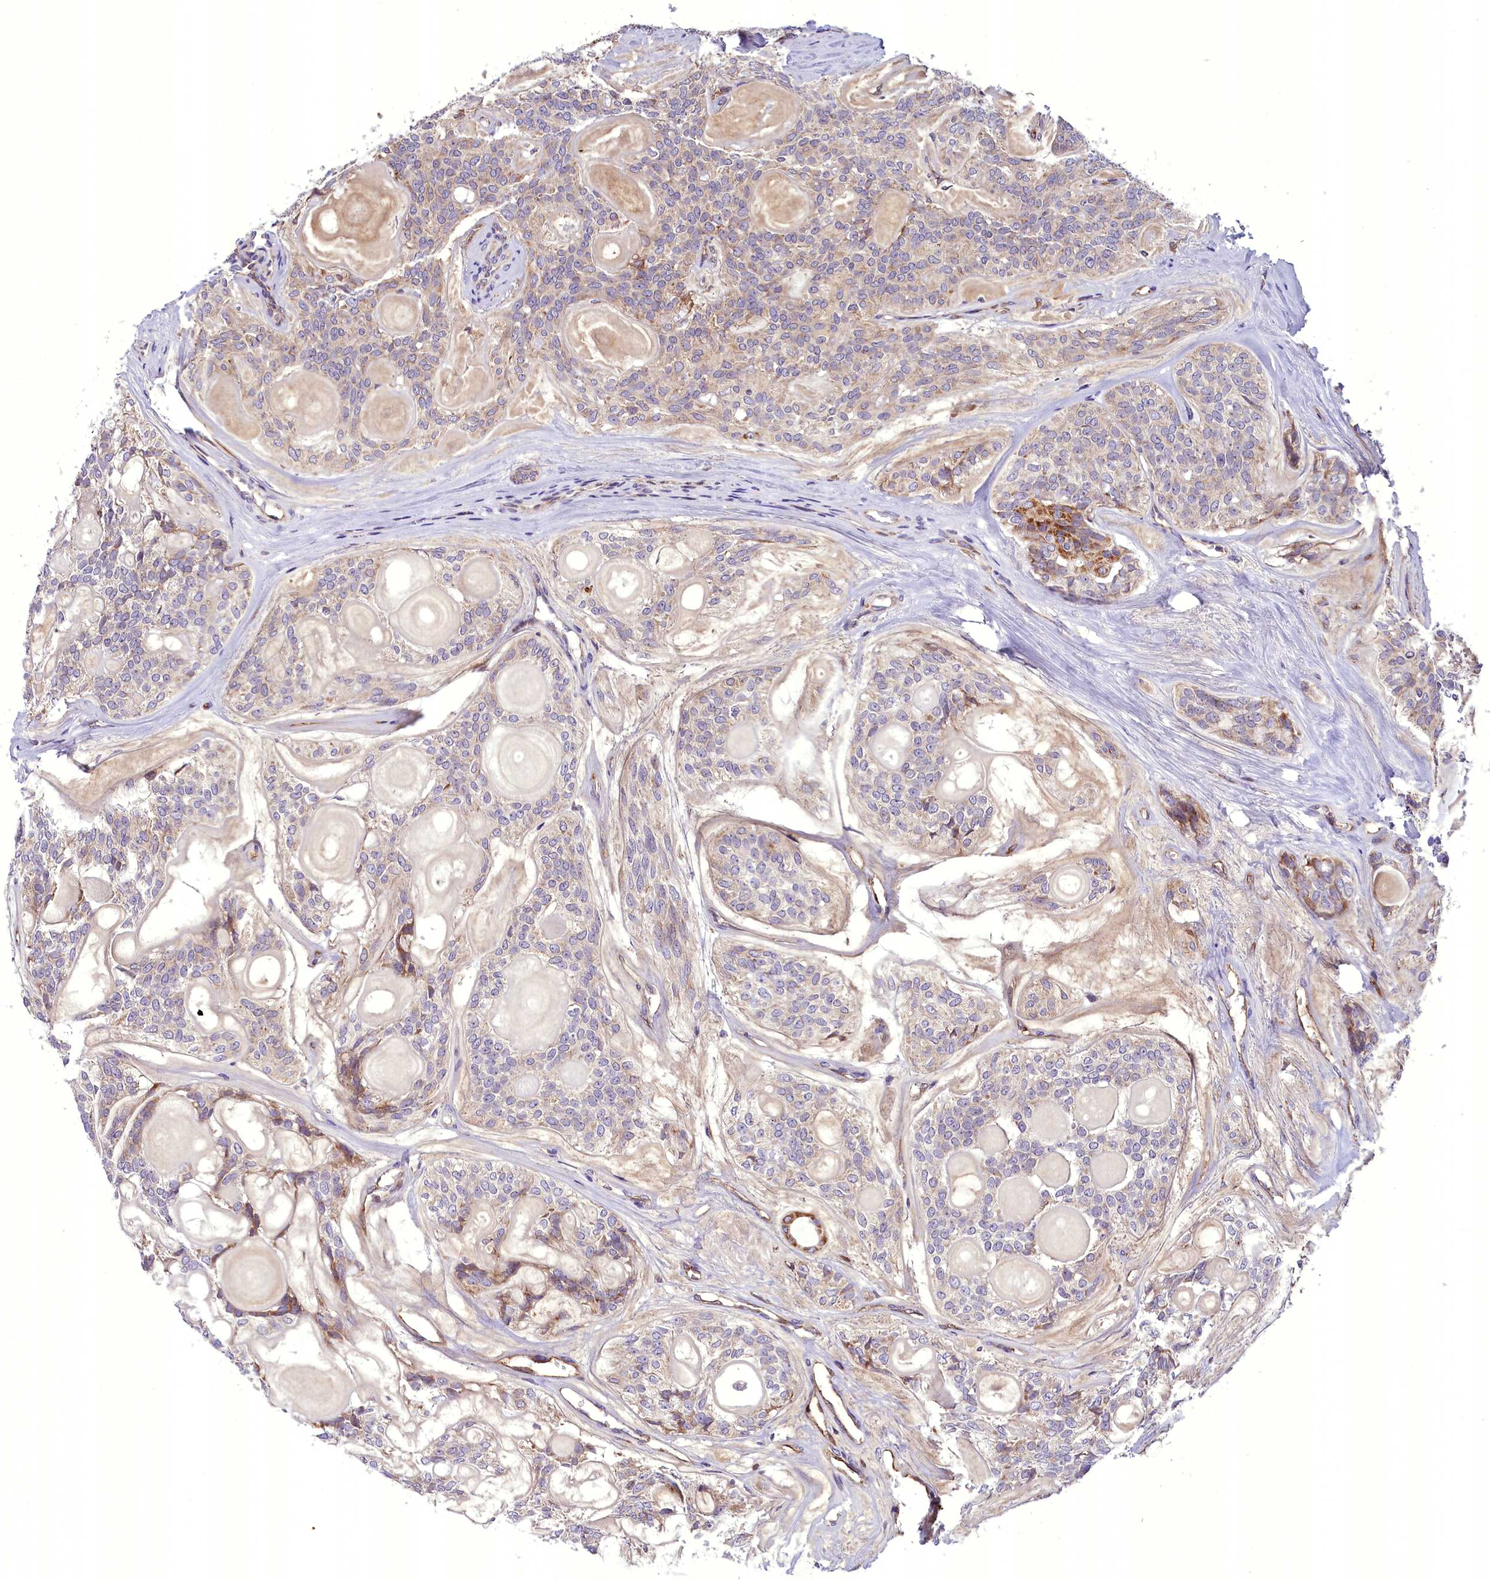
{"staining": {"intensity": "negative", "quantity": "none", "location": "none"}, "tissue": "head and neck cancer", "cell_type": "Tumor cells", "image_type": "cancer", "snomed": [{"axis": "morphology", "description": "Adenocarcinoma, NOS"}, {"axis": "topography", "description": "Head-Neck"}], "caption": "This is an immunohistochemistry micrograph of adenocarcinoma (head and neck). There is no expression in tumor cells.", "gene": "DNAJB9", "patient": {"sex": "male", "age": 66}}